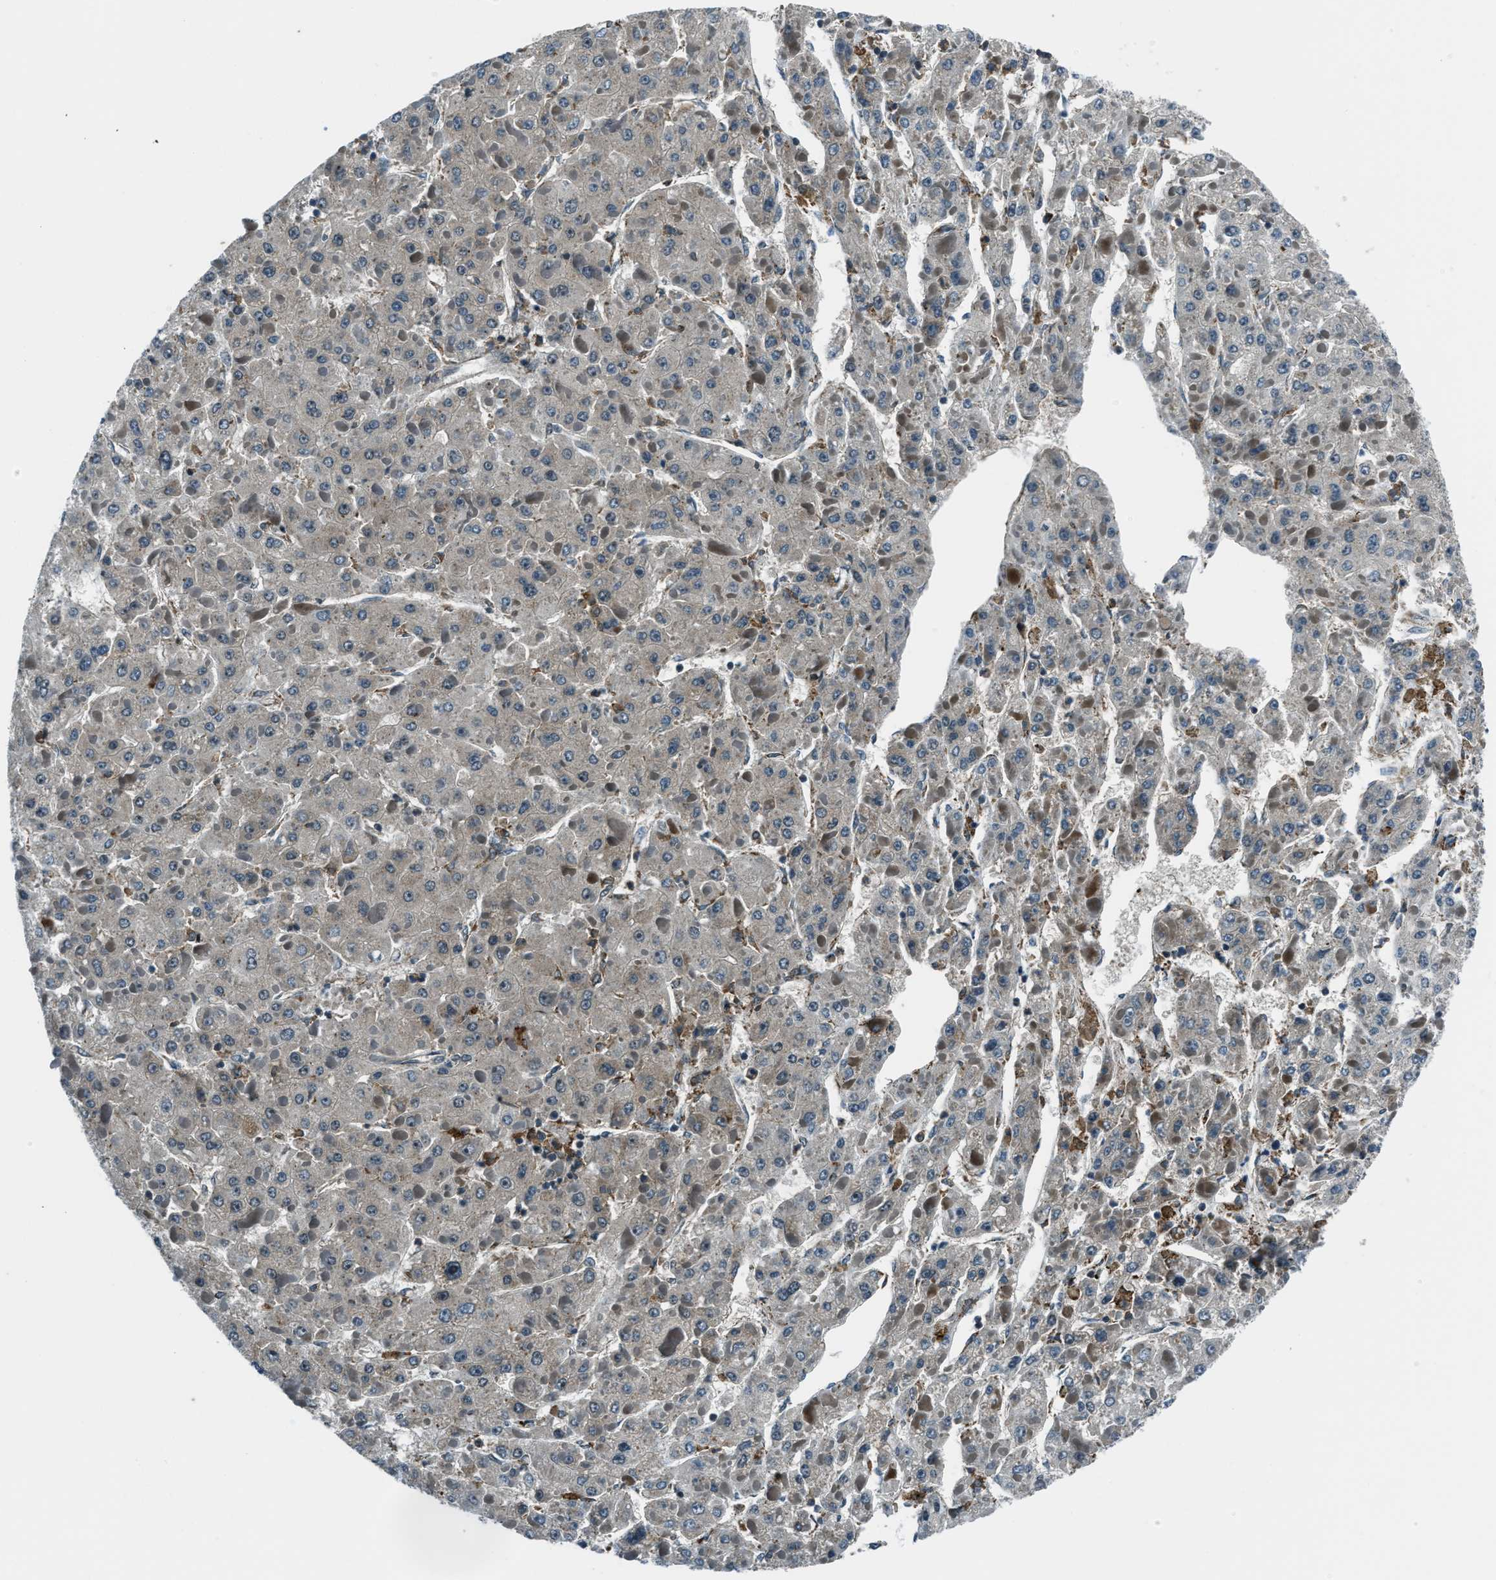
{"staining": {"intensity": "negative", "quantity": "none", "location": "none"}, "tissue": "liver cancer", "cell_type": "Tumor cells", "image_type": "cancer", "snomed": [{"axis": "morphology", "description": "Carcinoma, Hepatocellular, NOS"}, {"axis": "topography", "description": "Liver"}], "caption": "This photomicrograph is of hepatocellular carcinoma (liver) stained with immunohistochemistry (IHC) to label a protein in brown with the nuclei are counter-stained blue. There is no positivity in tumor cells.", "gene": "ACTL9", "patient": {"sex": "female", "age": 73}}